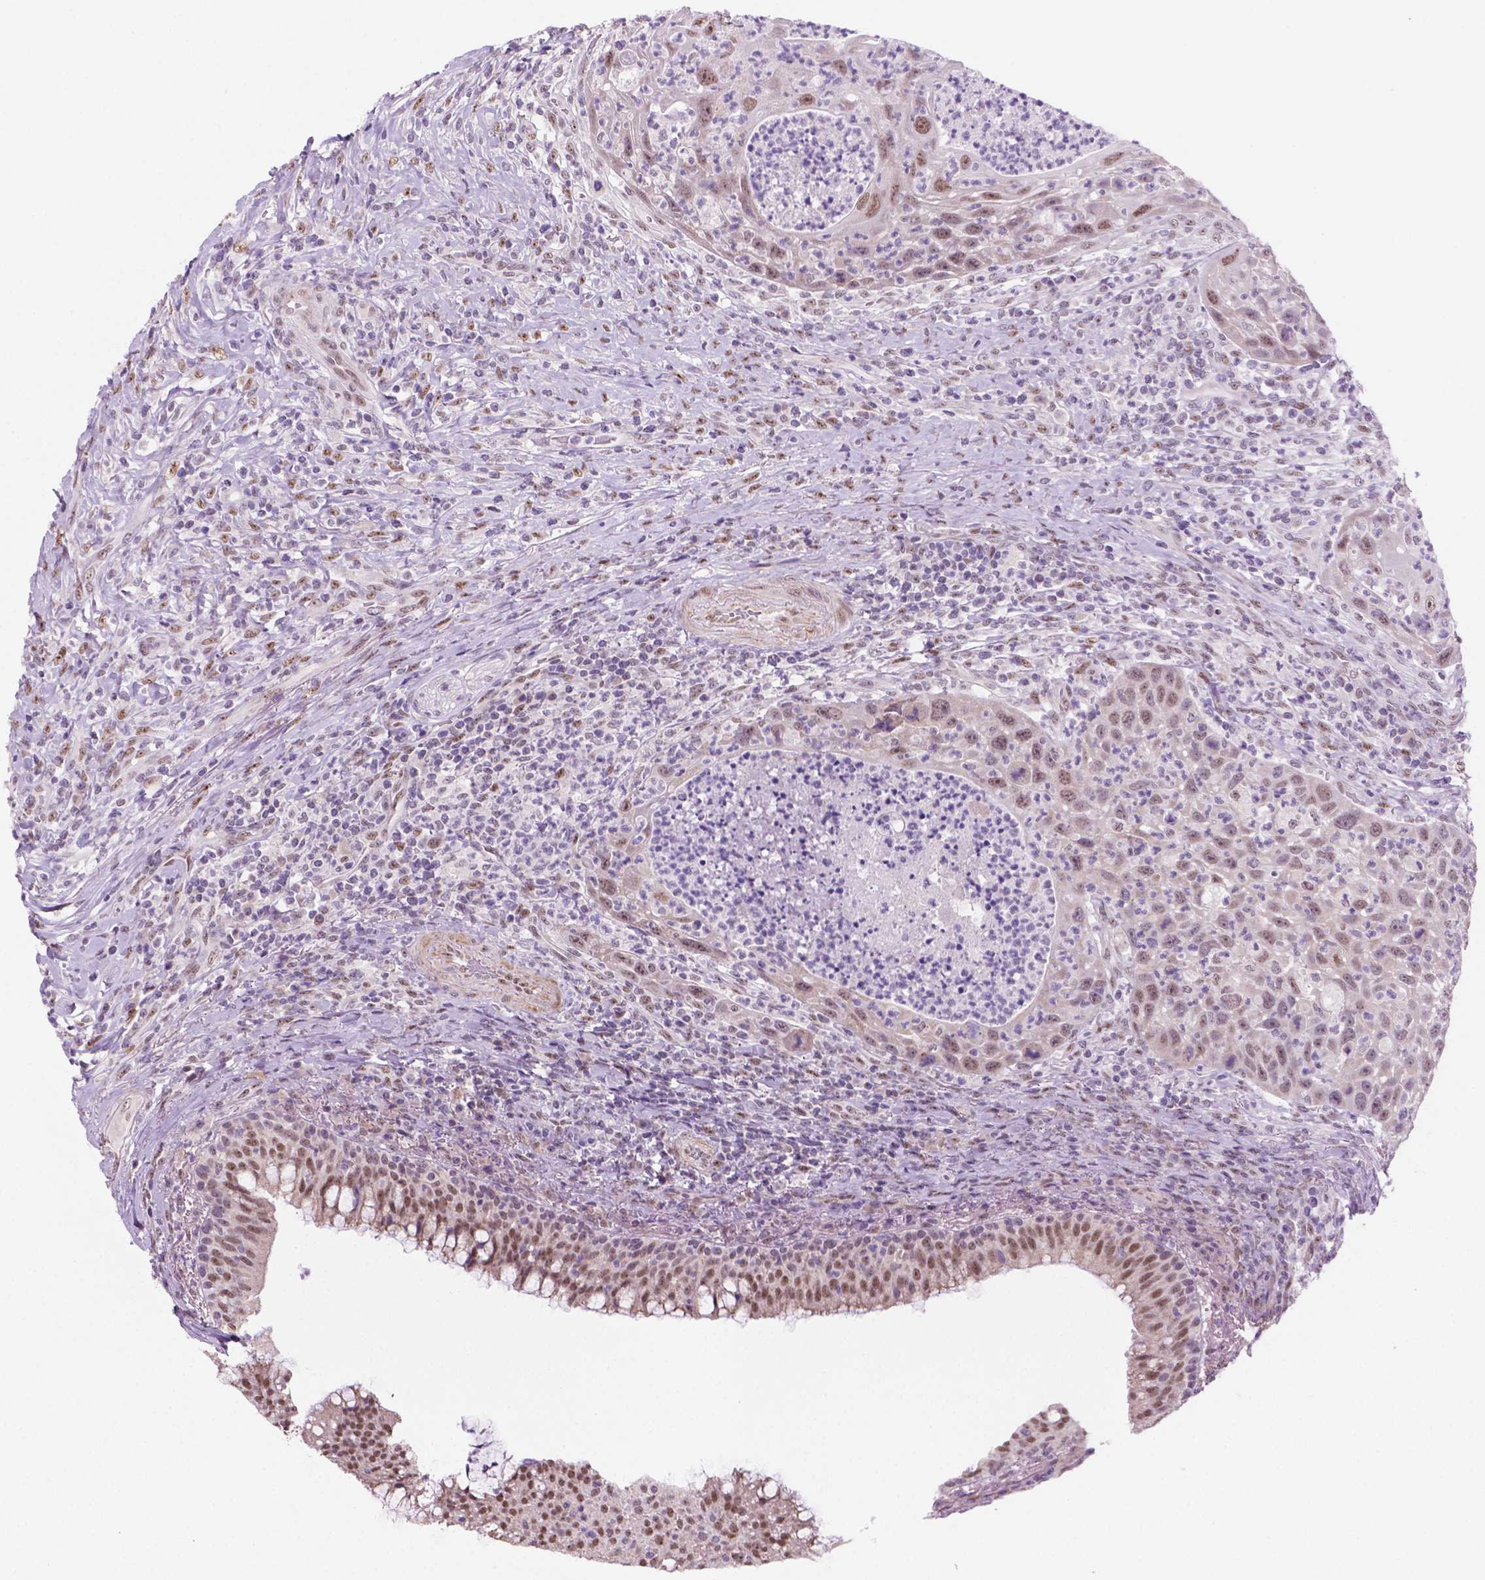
{"staining": {"intensity": "moderate", "quantity": ">75%", "location": "nuclear"}, "tissue": "head and neck cancer", "cell_type": "Tumor cells", "image_type": "cancer", "snomed": [{"axis": "morphology", "description": "Squamous cell carcinoma, NOS"}, {"axis": "topography", "description": "Head-Neck"}], "caption": "There is medium levels of moderate nuclear staining in tumor cells of head and neck cancer, as demonstrated by immunohistochemical staining (brown color).", "gene": "C18orf21", "patient": {"sex": "male", "age": 69}}